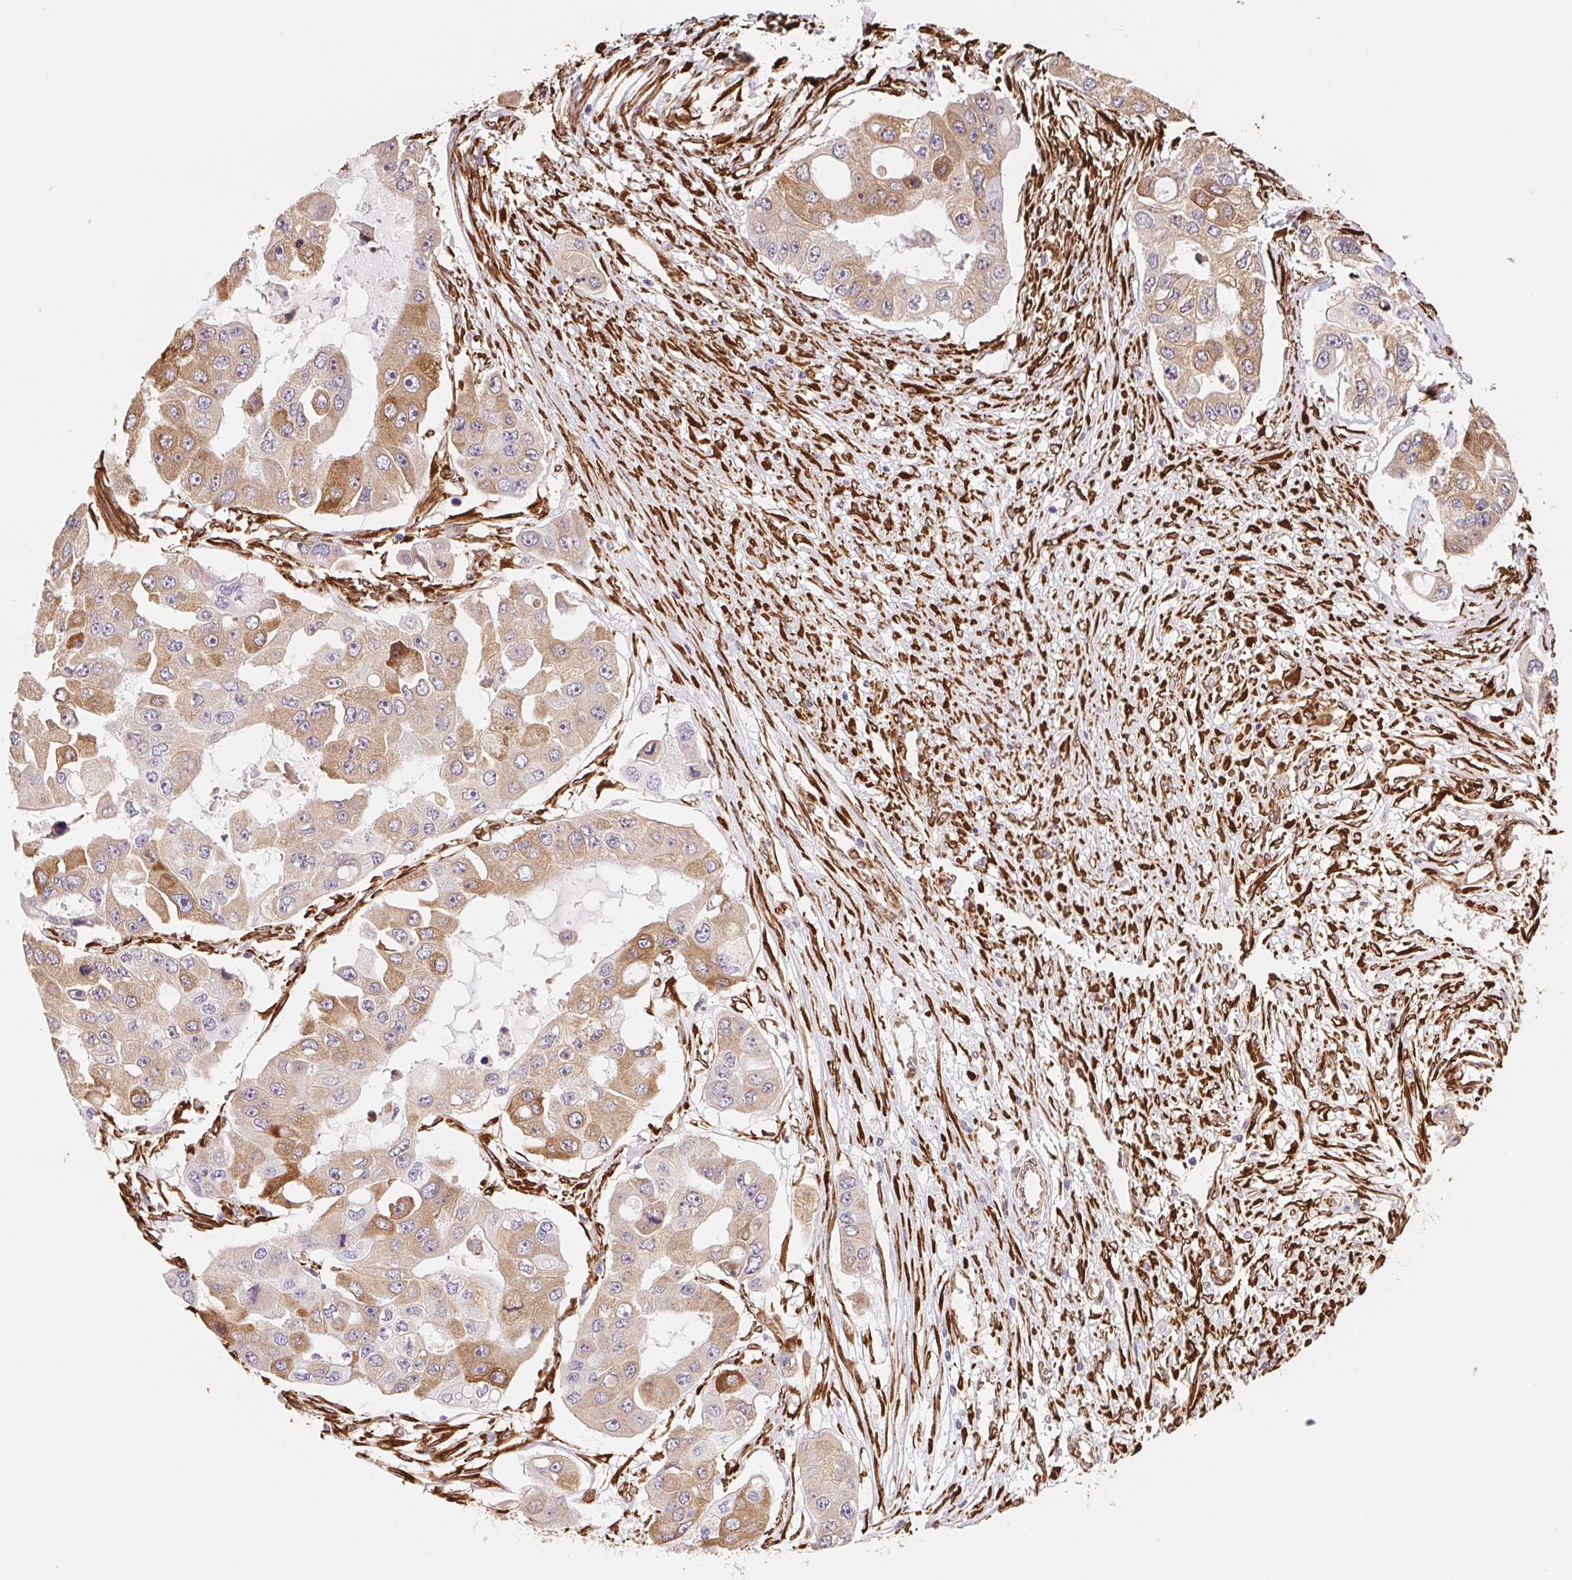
{"staining": {"intensity": "moderate", "quantity": "25%-75%", "location": "cytoplasmic/membranous"}, "tissue": "ovarian cancer", "cell_type": "Tumor cells", "image_type": "cancer", "snomed": [{"axis": "morphology", "description": "Cystadenocarcinoma, serous, NOS"}, {"axis": "topography", "description": "Ovary"}], "caption": "A histopathology image showing moderate cytoplasmic/membranous expression in about 25%-75% of tumor cells in ovarian serous cystadenocarcinoma, as visualized by brown immunohistochemical staining.", "gene": "FKBP10", "patient": {"sex": "female", "age": 56}}